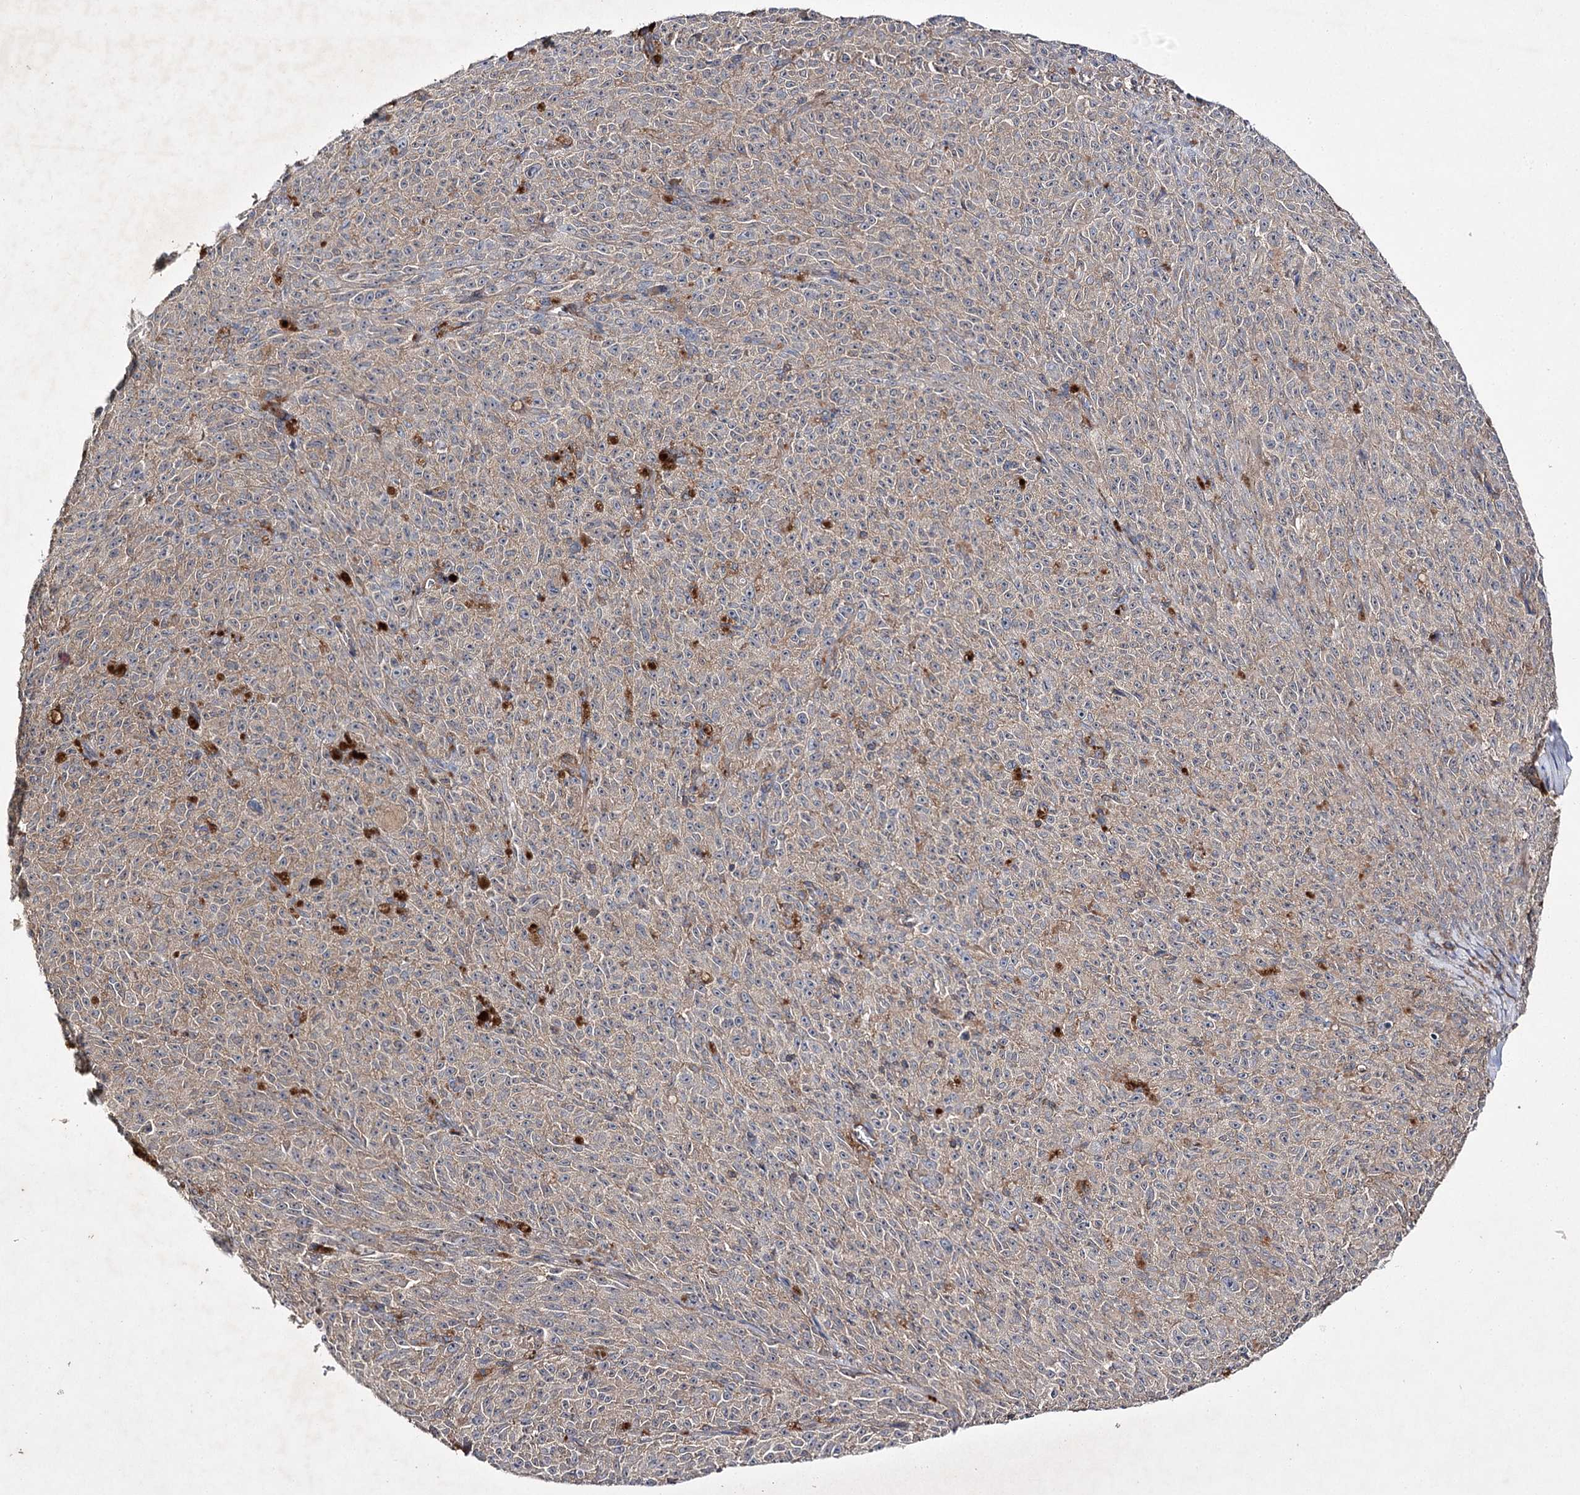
{"staining": {"intensity": "weak", "quantity": "25%-75%", "location": "cytoplasmic/membranous"}, "tissue": "melanoma", "cell_type": "Tumor cells", "image_type": "cancer", "snomed": [{"axis": "morphology", "description": "Malignant melanoma, NOS"}, {"axis": "topography", "description": "Skin"}], "caption": "The micrograph displays immunohistochemical staining of malignant melanoma. There is weak cytoplasmic/membranous staining is seen in approximately 25%-75% of tumor cells.", "gene": "BCR", "patient": {"sex": "female", "age": 82}}